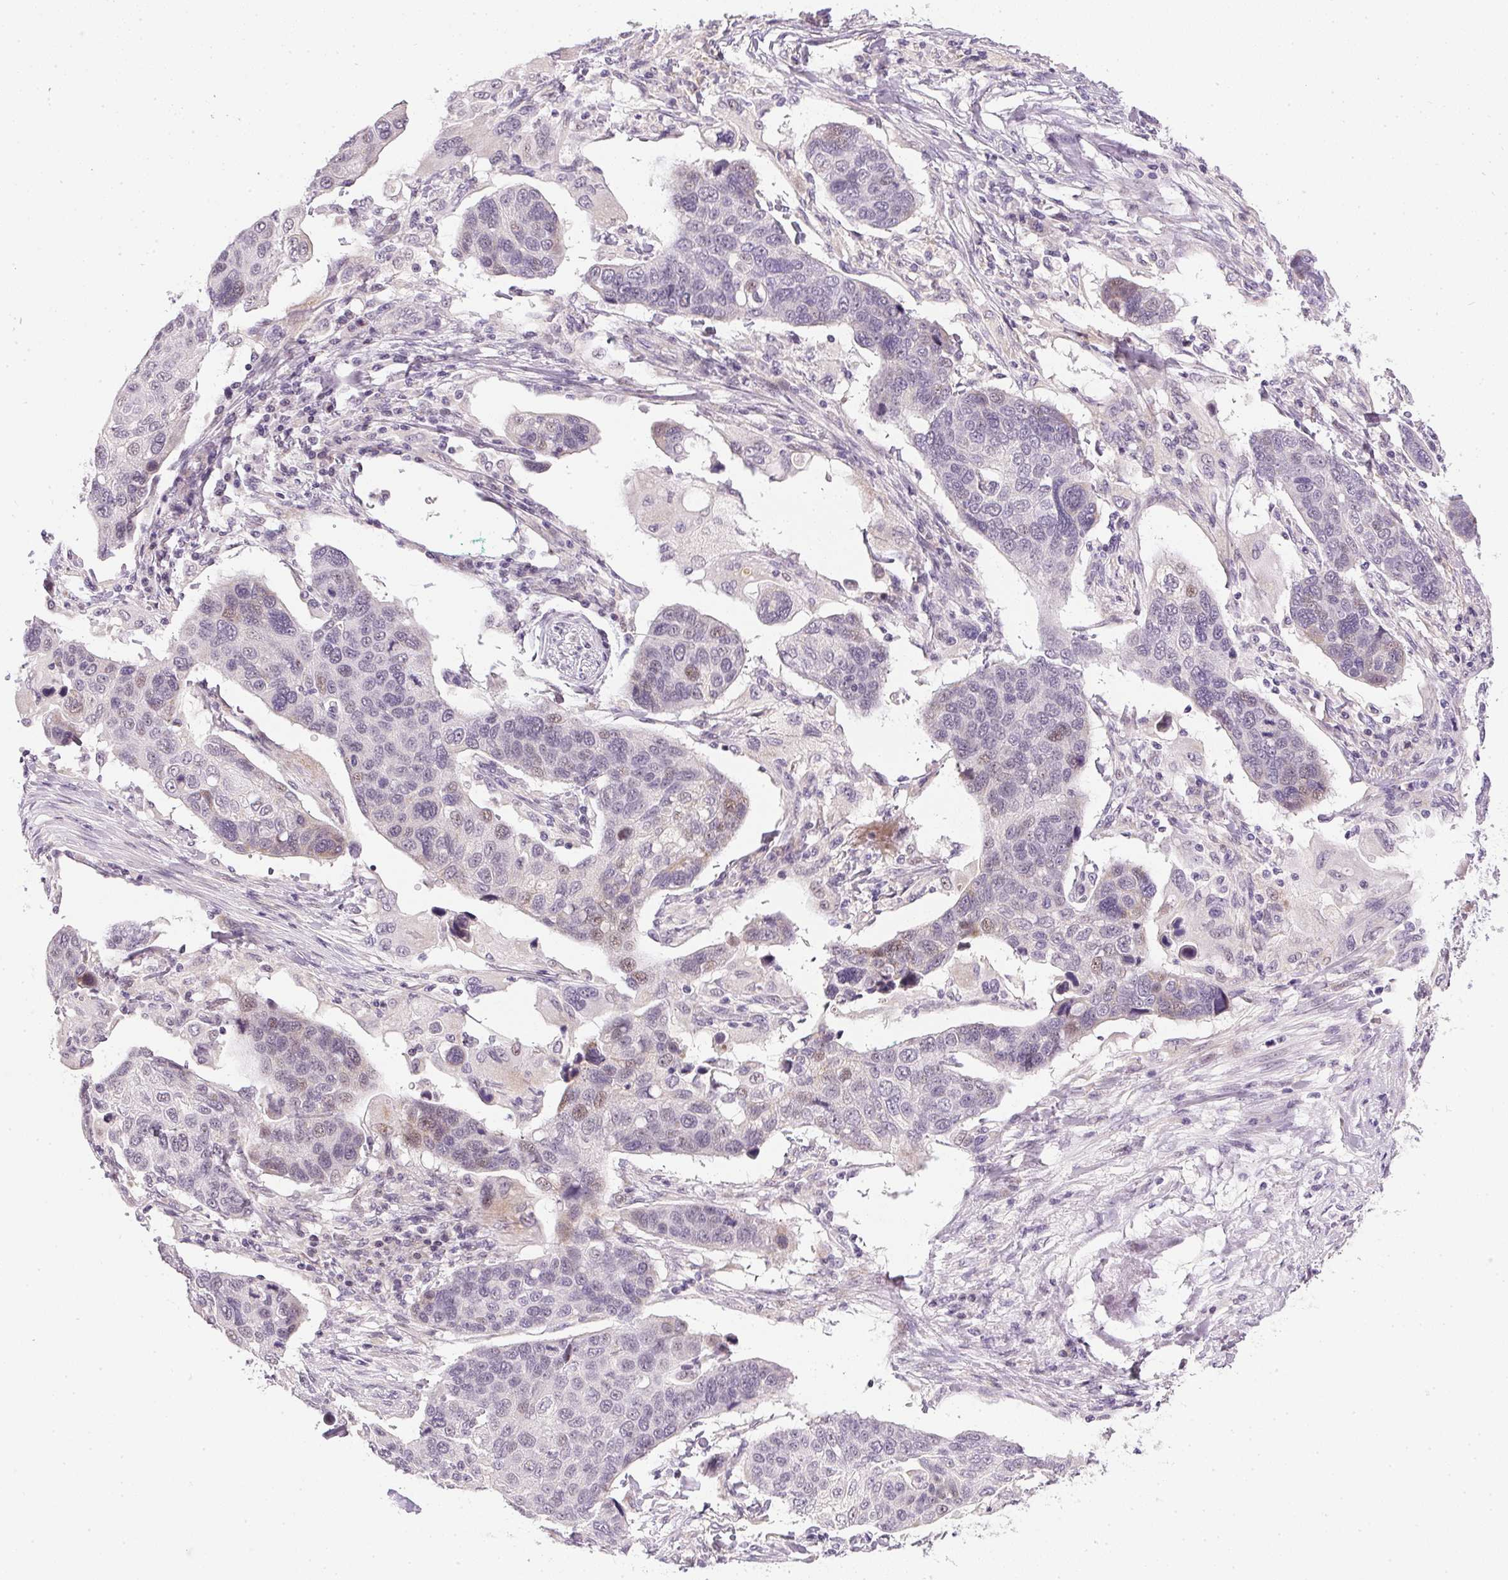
{"staining": {"intensity": "negative", "quantity": "none", "location": "none"}, "tissue": "lung cancer", "cell_type": "Tumor cells", "image_type": "cancer", "snomed": [{"axis": "morphology", "description": "Squamous cell carcinoma, NOS"}, {"axis": "topography", "description": "Lymph node"}, {"axis": "topography", "description": "Lung"}], "caption": "This is an IHC micrograph of human lung cancer. There is no positivity in tumor cells.", "gene": "GSDMC", "patient": {"sex": "male", "age": 61}}